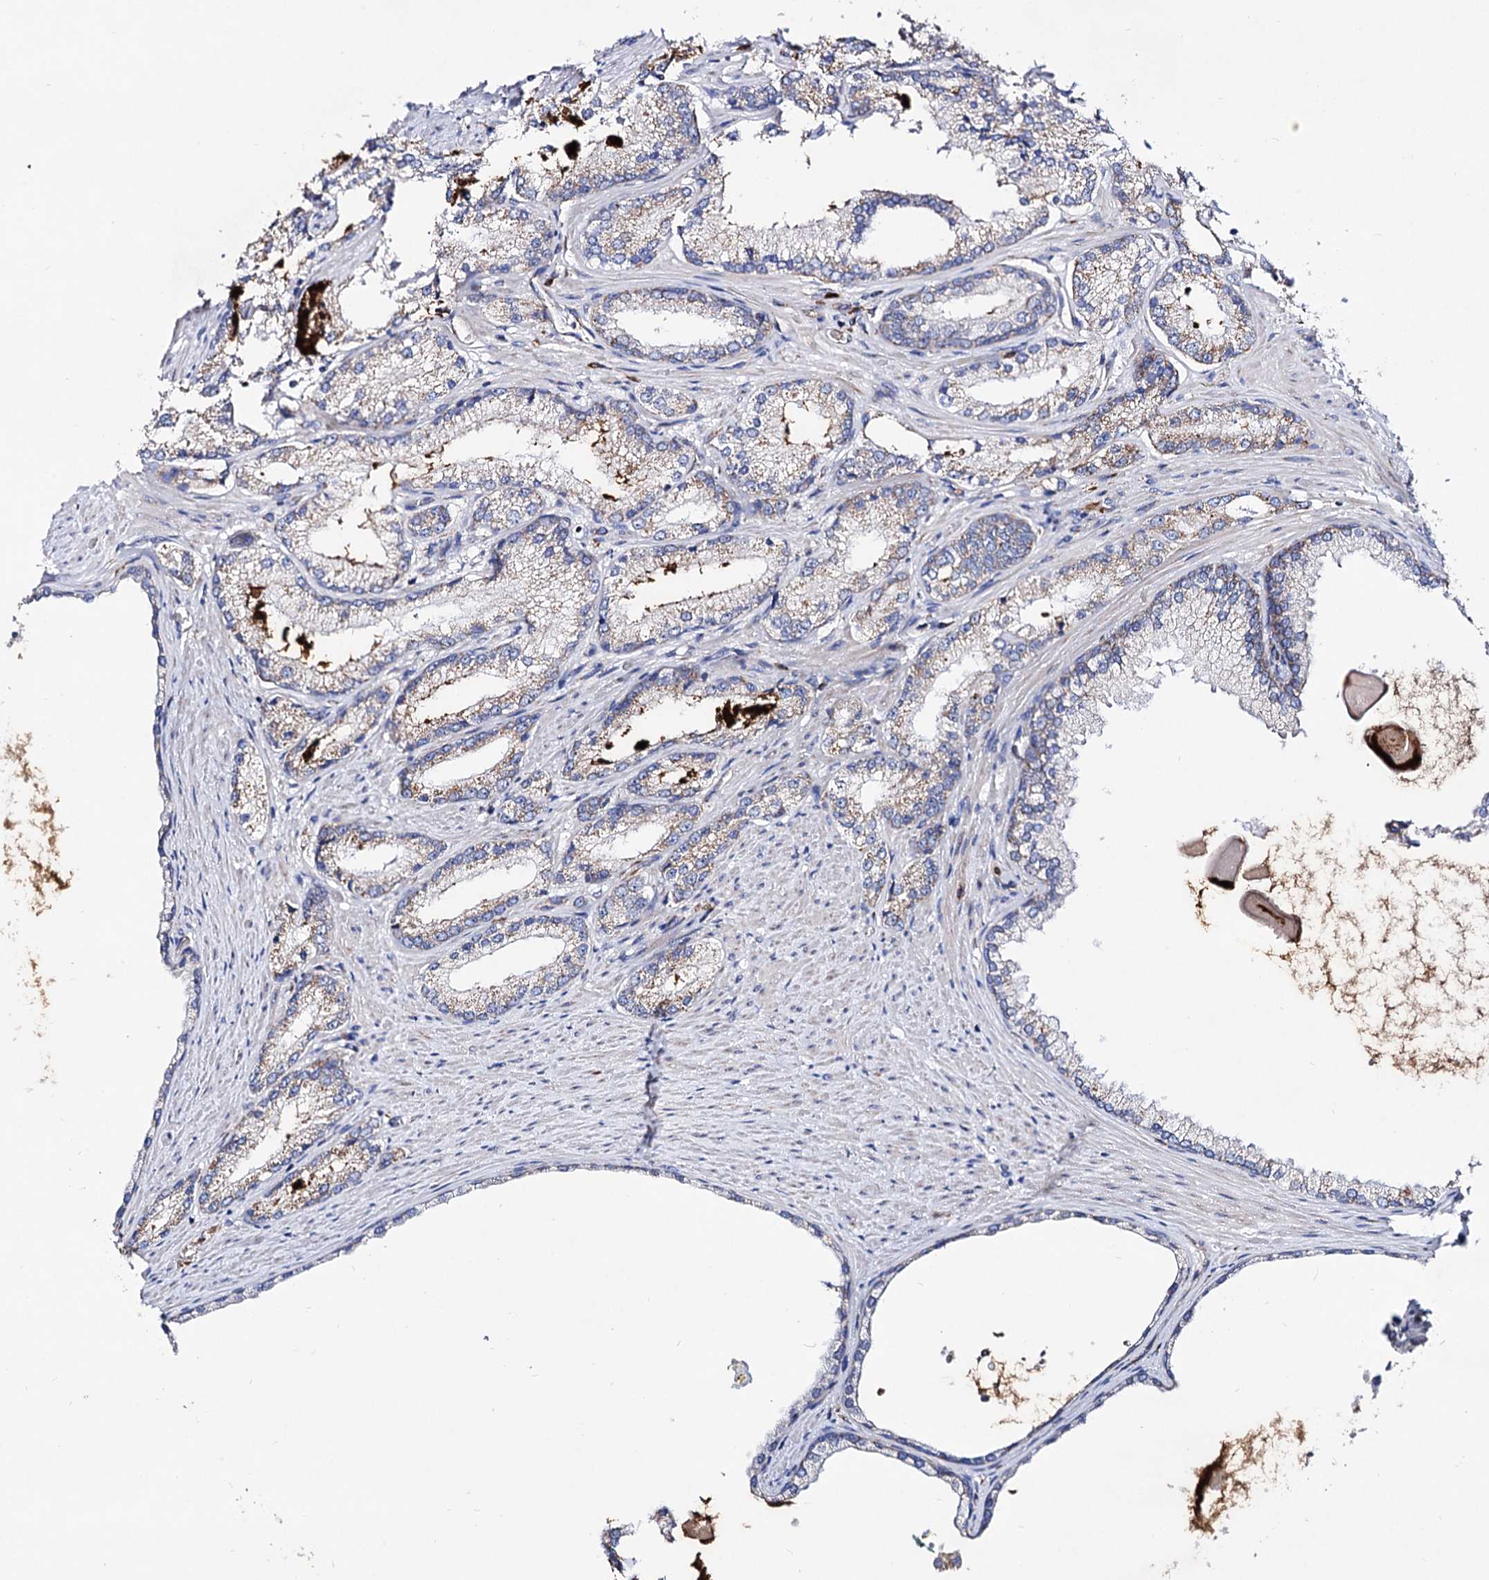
{"staining": {"intensity": "weak", "quantity": "<25%", "location": "cytoplasmic/membranous"}, "tissue": "prostate cancer", "cell_type": "Tumor cells", "image_type": "cancer", "snomed": [{"axis": "morphology", "description": "Adenocarcinoma, High grade"}, {"axis": "topography", "description": "Prostate"}], "caption": "Tumor cells show no significant protein expression in prostate adenocarcinoma (high-grade).", "gene": "ACAD9", "patient": {"sex": "male", "age": 66}}